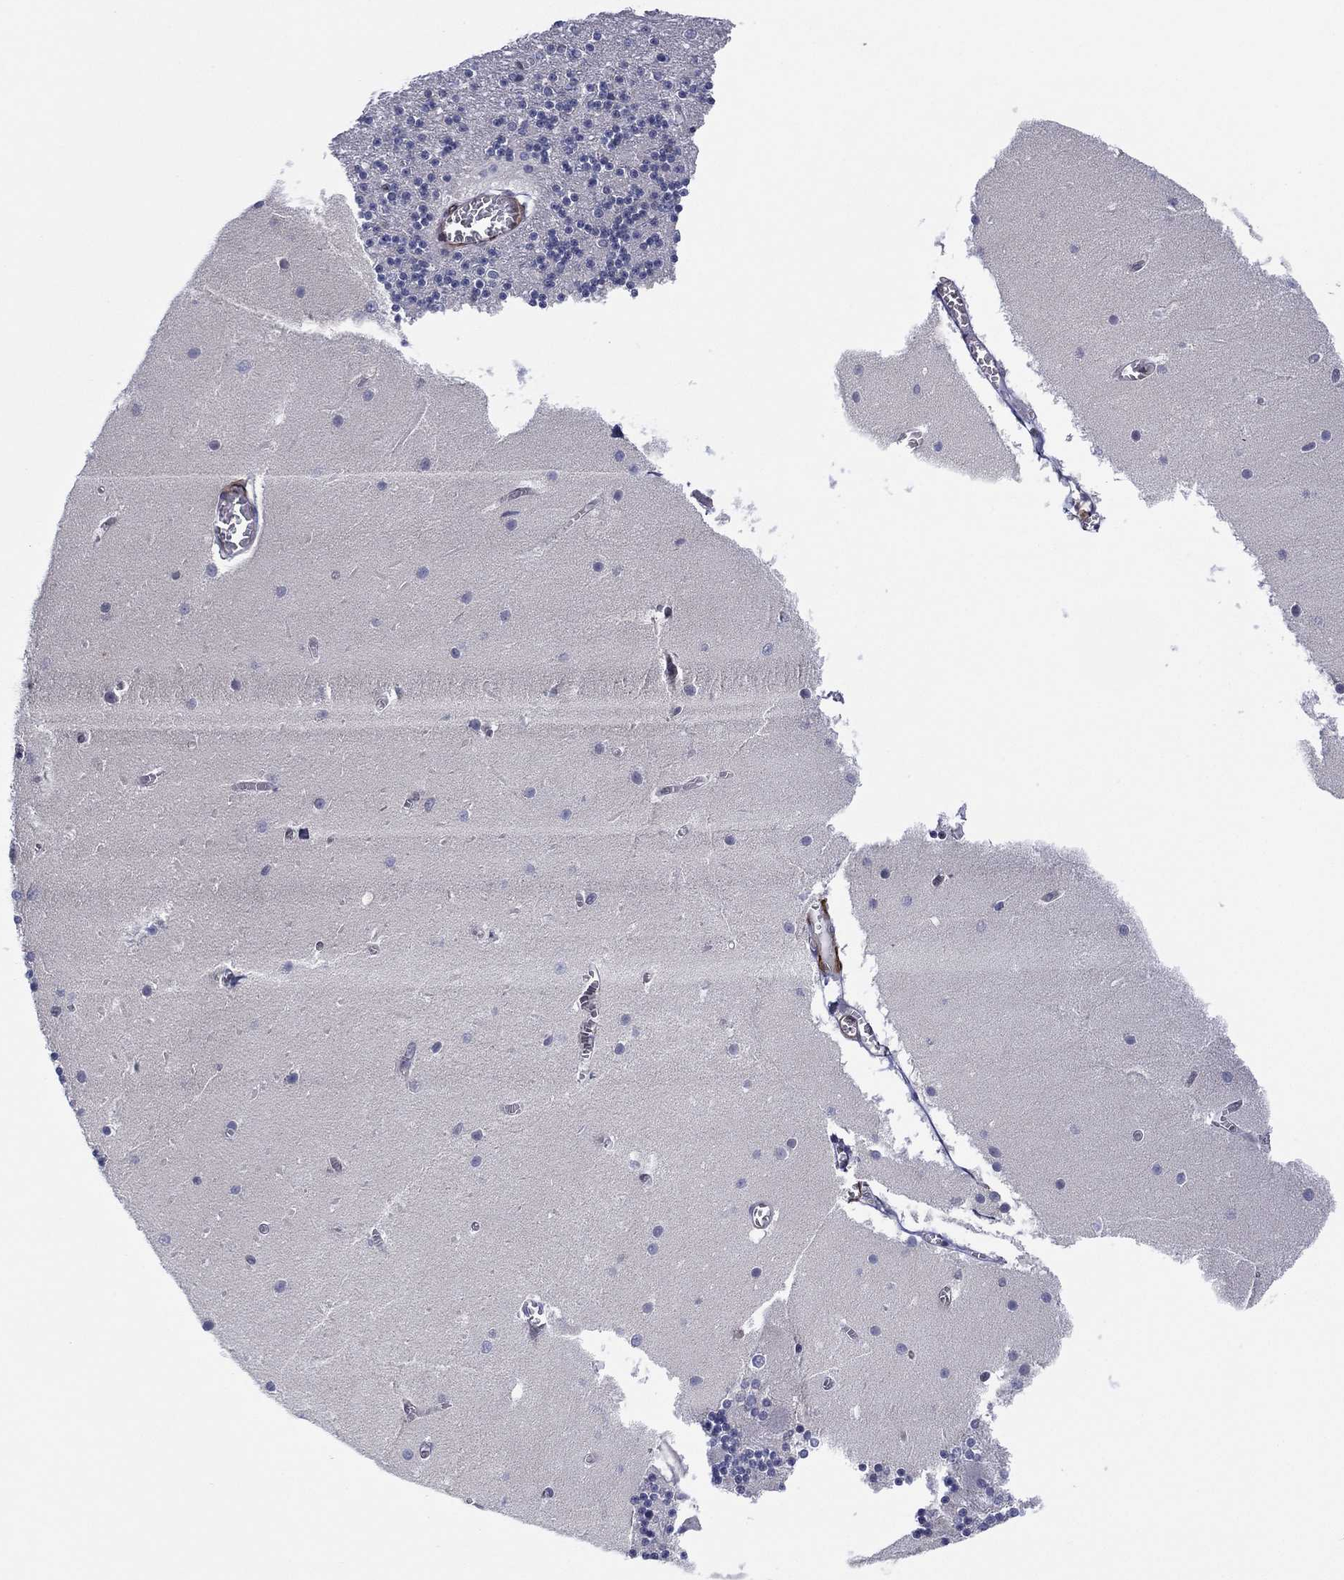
{"staining": {"intensity": "negative", "quantity": "none", "location": "none"}, "tissue": "cerebellum", "cell_type": "Cells in granular layer", "image_type": "normal", "snomed": [{"axis": "morphology", "description": "Normal tissue, NOS"}, {"axis": "topography", "description": "Cerebellum"}], "caption": "This is an immunohistochemistry image of normal human cerebellum. There is no positivity in cells in granular layer.", "gene": "GSE1", "patient": {"sex": "female", "age": 28}}